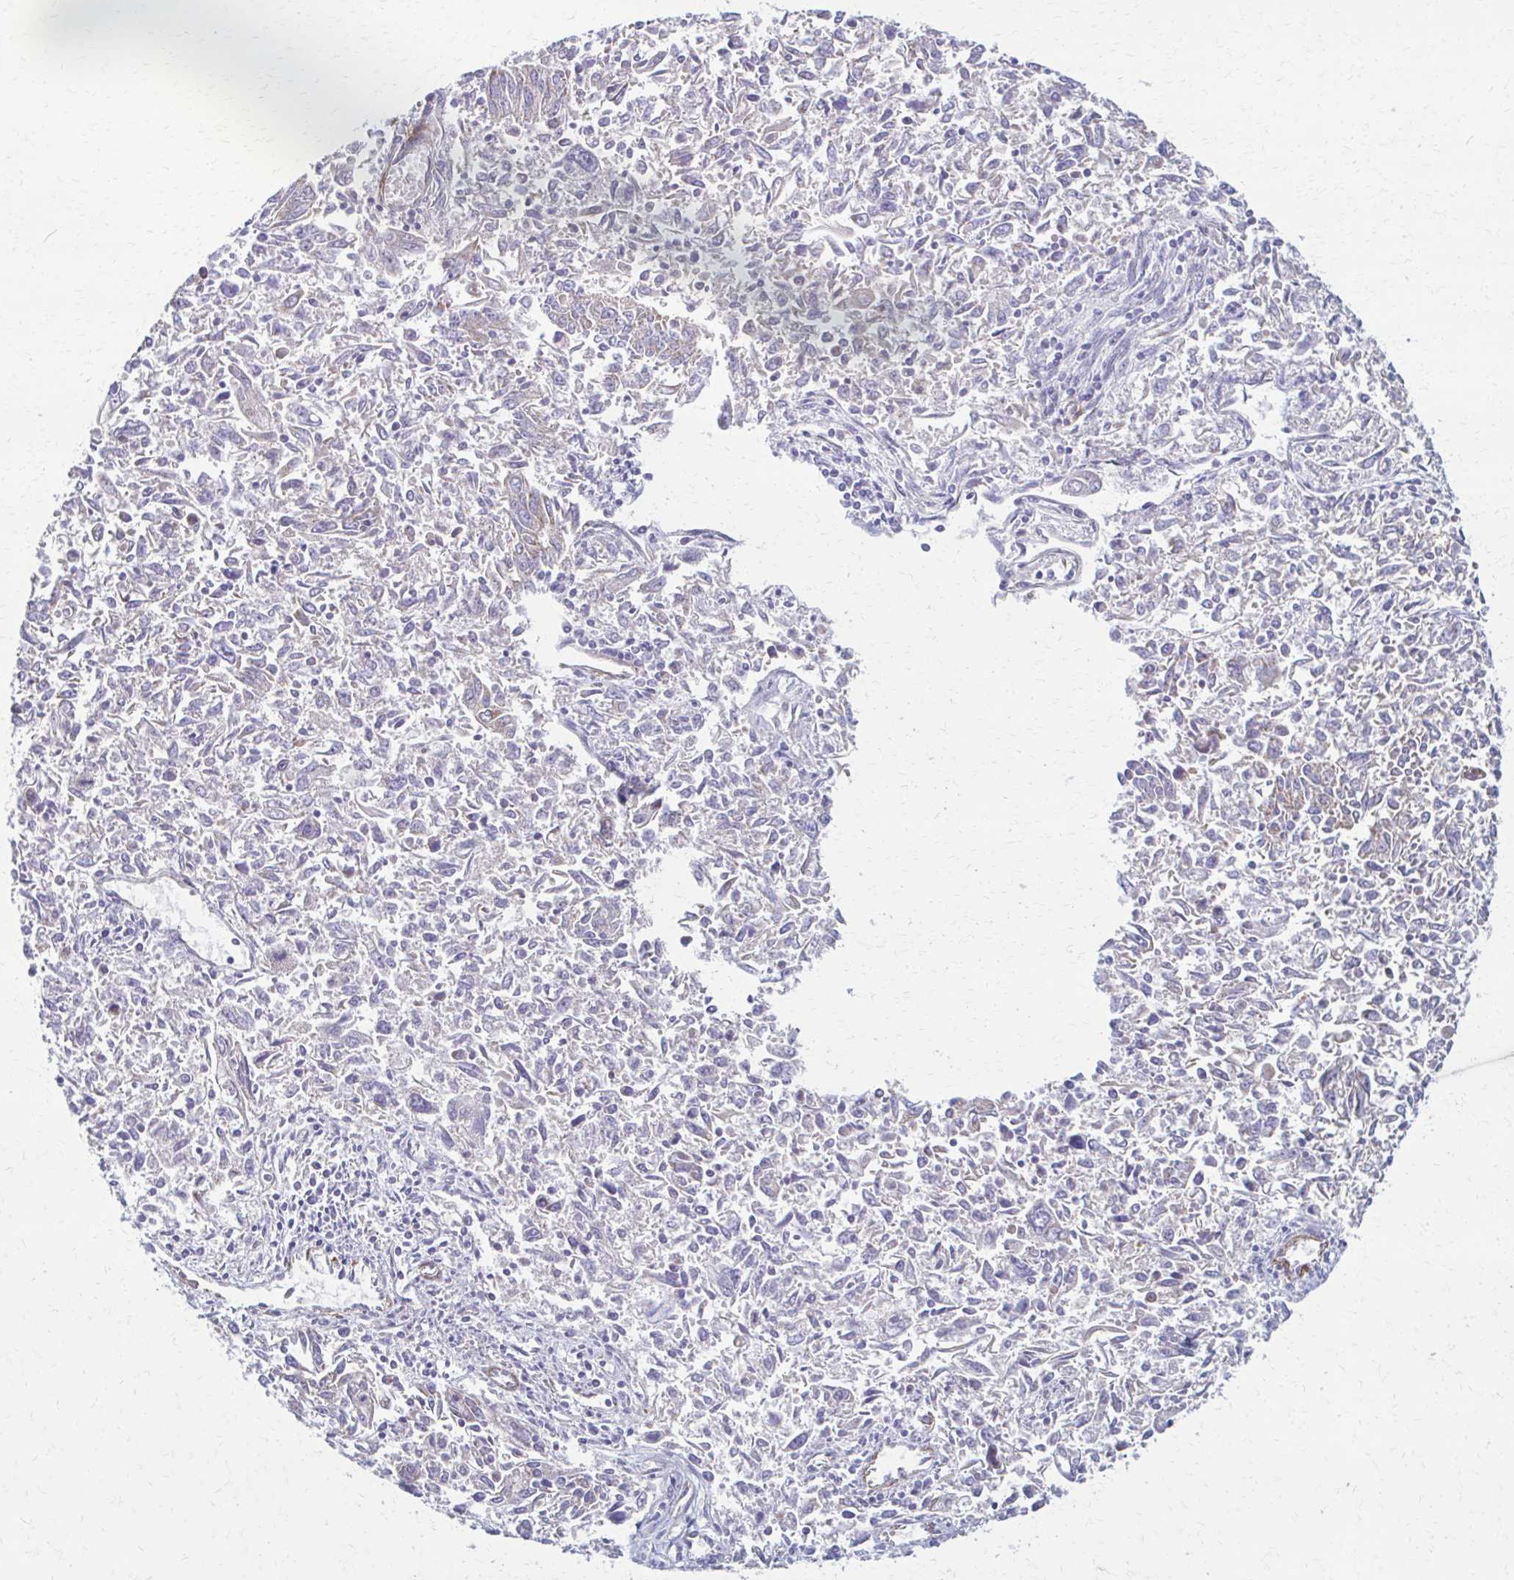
{"staining": {"intensity": "negative", "quantity": "none", "location": "none"}, "tissue": "endometrial cancer", "cell_type": "Tumor cells", "image_type": "cancer", "snomed": [{"axis": "morphology", "description": "Adenocarcinoma, NOS"}, {"axis": "topography", "description": "Endometrium"}], "caption": "Immunohistochemical staining of endometrial cancer demonstrates no significant positivity in tumor cells.", "gene": "TIMMDC1", "patient": {"sex": "female", "age": 42}}